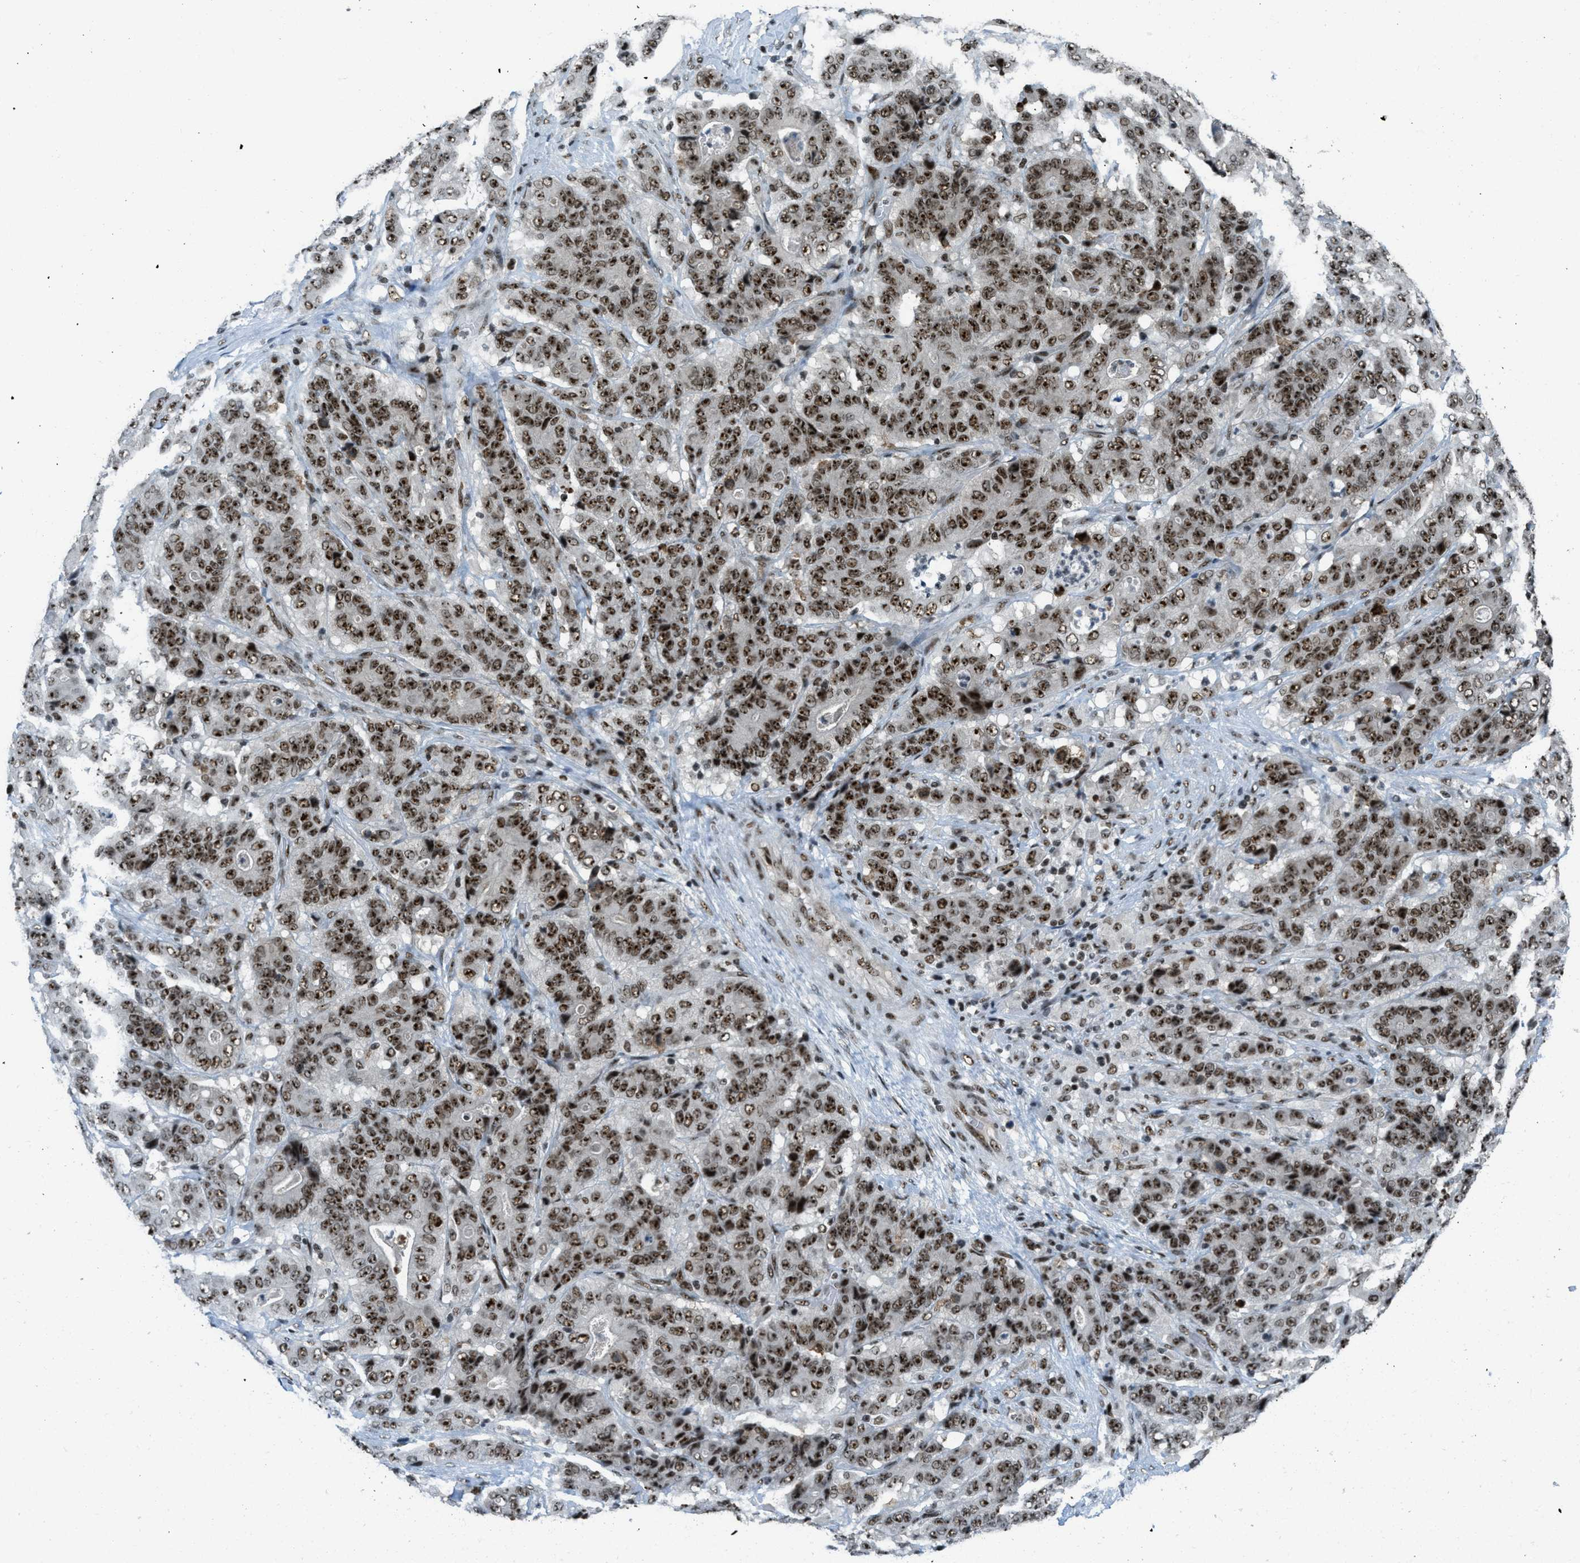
{"staining": {"intensity": "strong", "quantity": ">75%", "location": "nuclear"}, "tissue": "stomach cancer", "cell_type": "Tumor cells", "image_type": "cancer", "snomed": [{"axis": "morphology", "description": "Adenocarcinoma, NOS"}, {"axis": "topography", "description": "Stomach"}], "caption": "An immunohistochemistry photomicrograph of neoplastic tissue is shown. Protein staining in brown highlights strong nuclear positivity in stomach adenocarcinoma within tumor cells. The staining was performed using DAB to visualize the protein expression in brown, while the nuclei were stained in blue with hematoxylin (Magnification: 20x).", "gene": "URB1", "patient": {"sex": "female", "age": 73}}